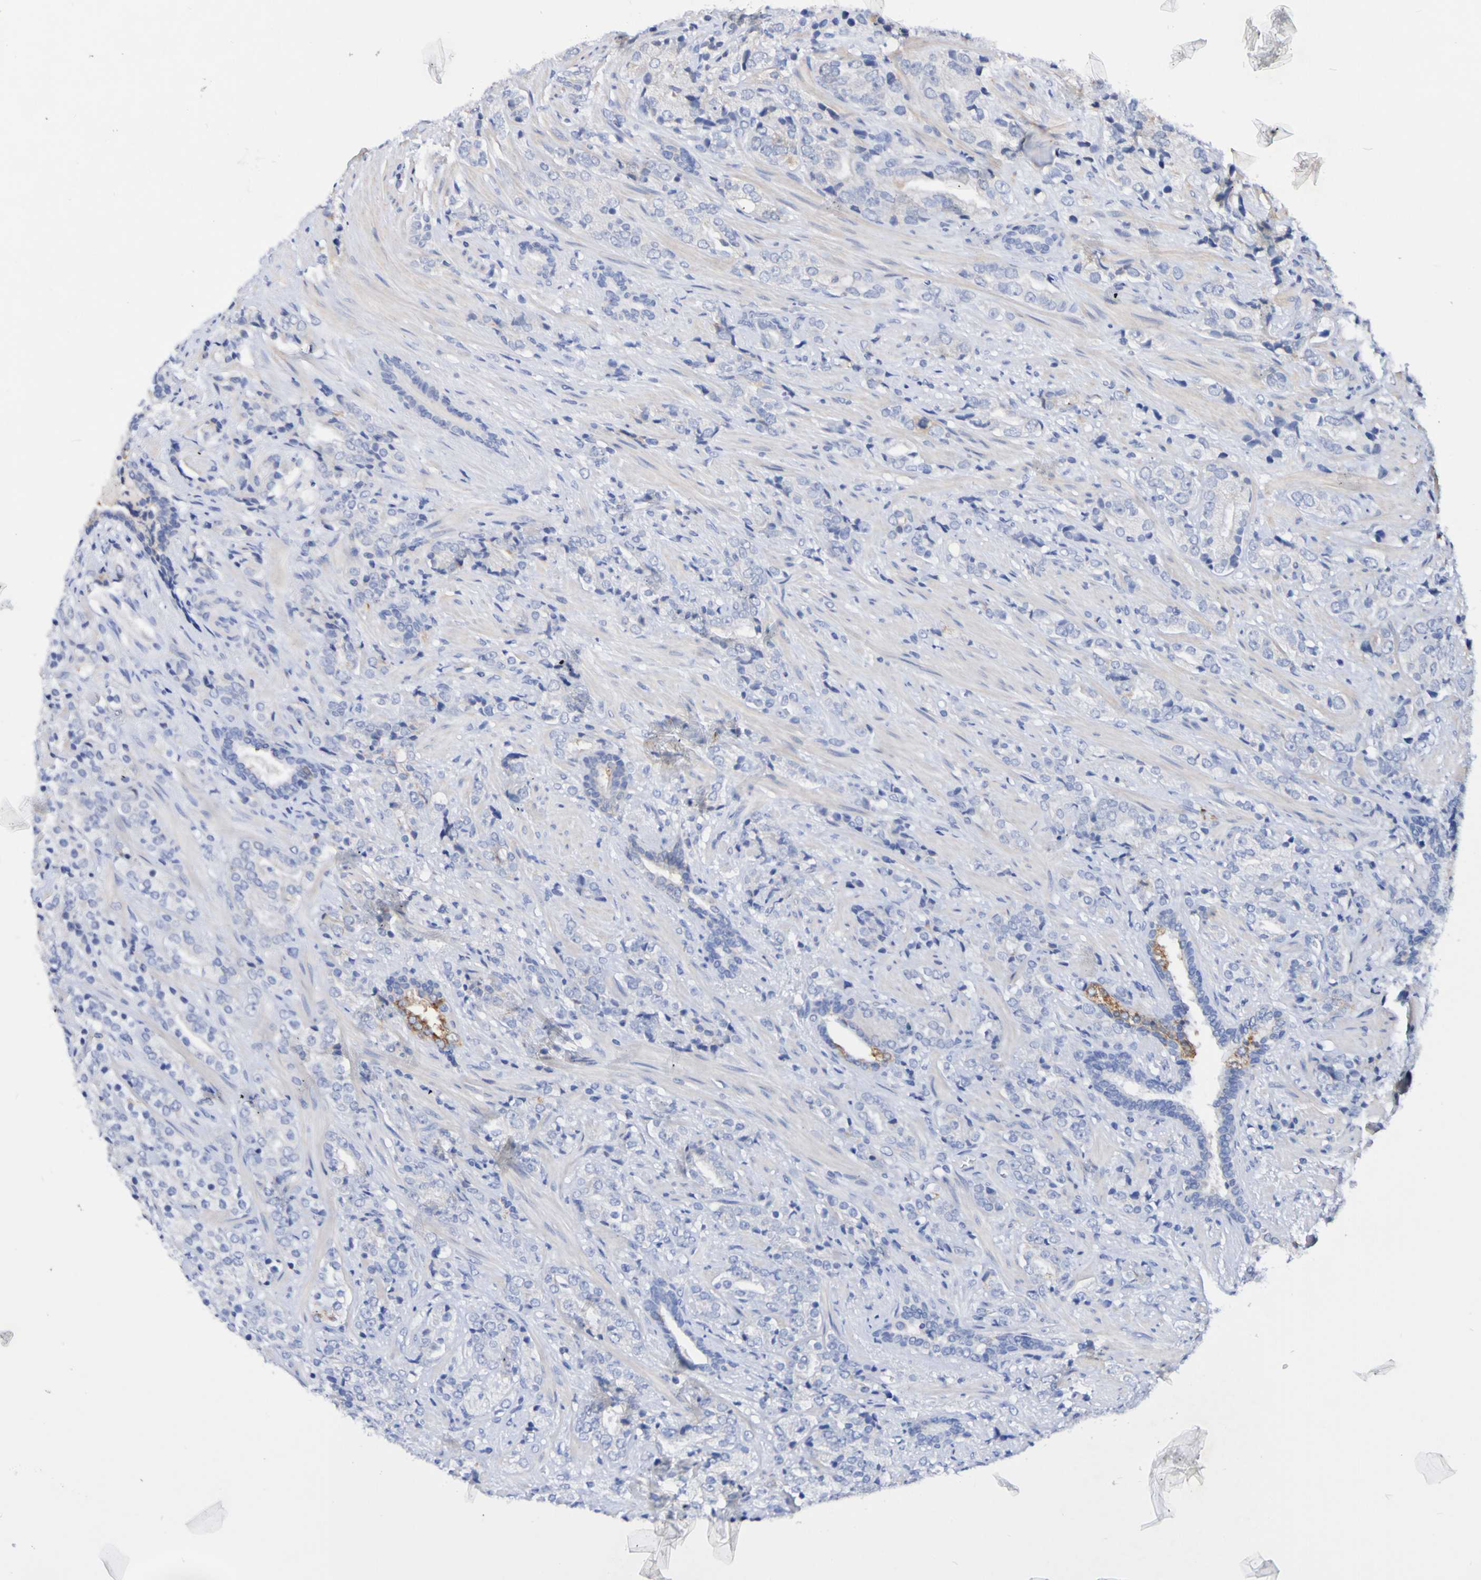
{"staining": {"intensity": "strong", "quantity": "25%-75%", "location": "cytoplasmic/membranous"}, "tissue": "prostate cancer", "cell_type": "Tumor cells", "image_type": "cancer", "snomed": [{"axis": "morphology", "description": "Adenocarcinoma, High grade"}, {"axis": "topography", "description": "Prostate"}], "caption": "Immunohistochemical staining of prostate adenocarcinoma (high-grade) exhibits high levels of strong cytoplasmic/membranous protein expression in about 25%-75% of tumor cells.", "gene": "ACVR1C", "patient": {"sex": "male", "age": 71}}